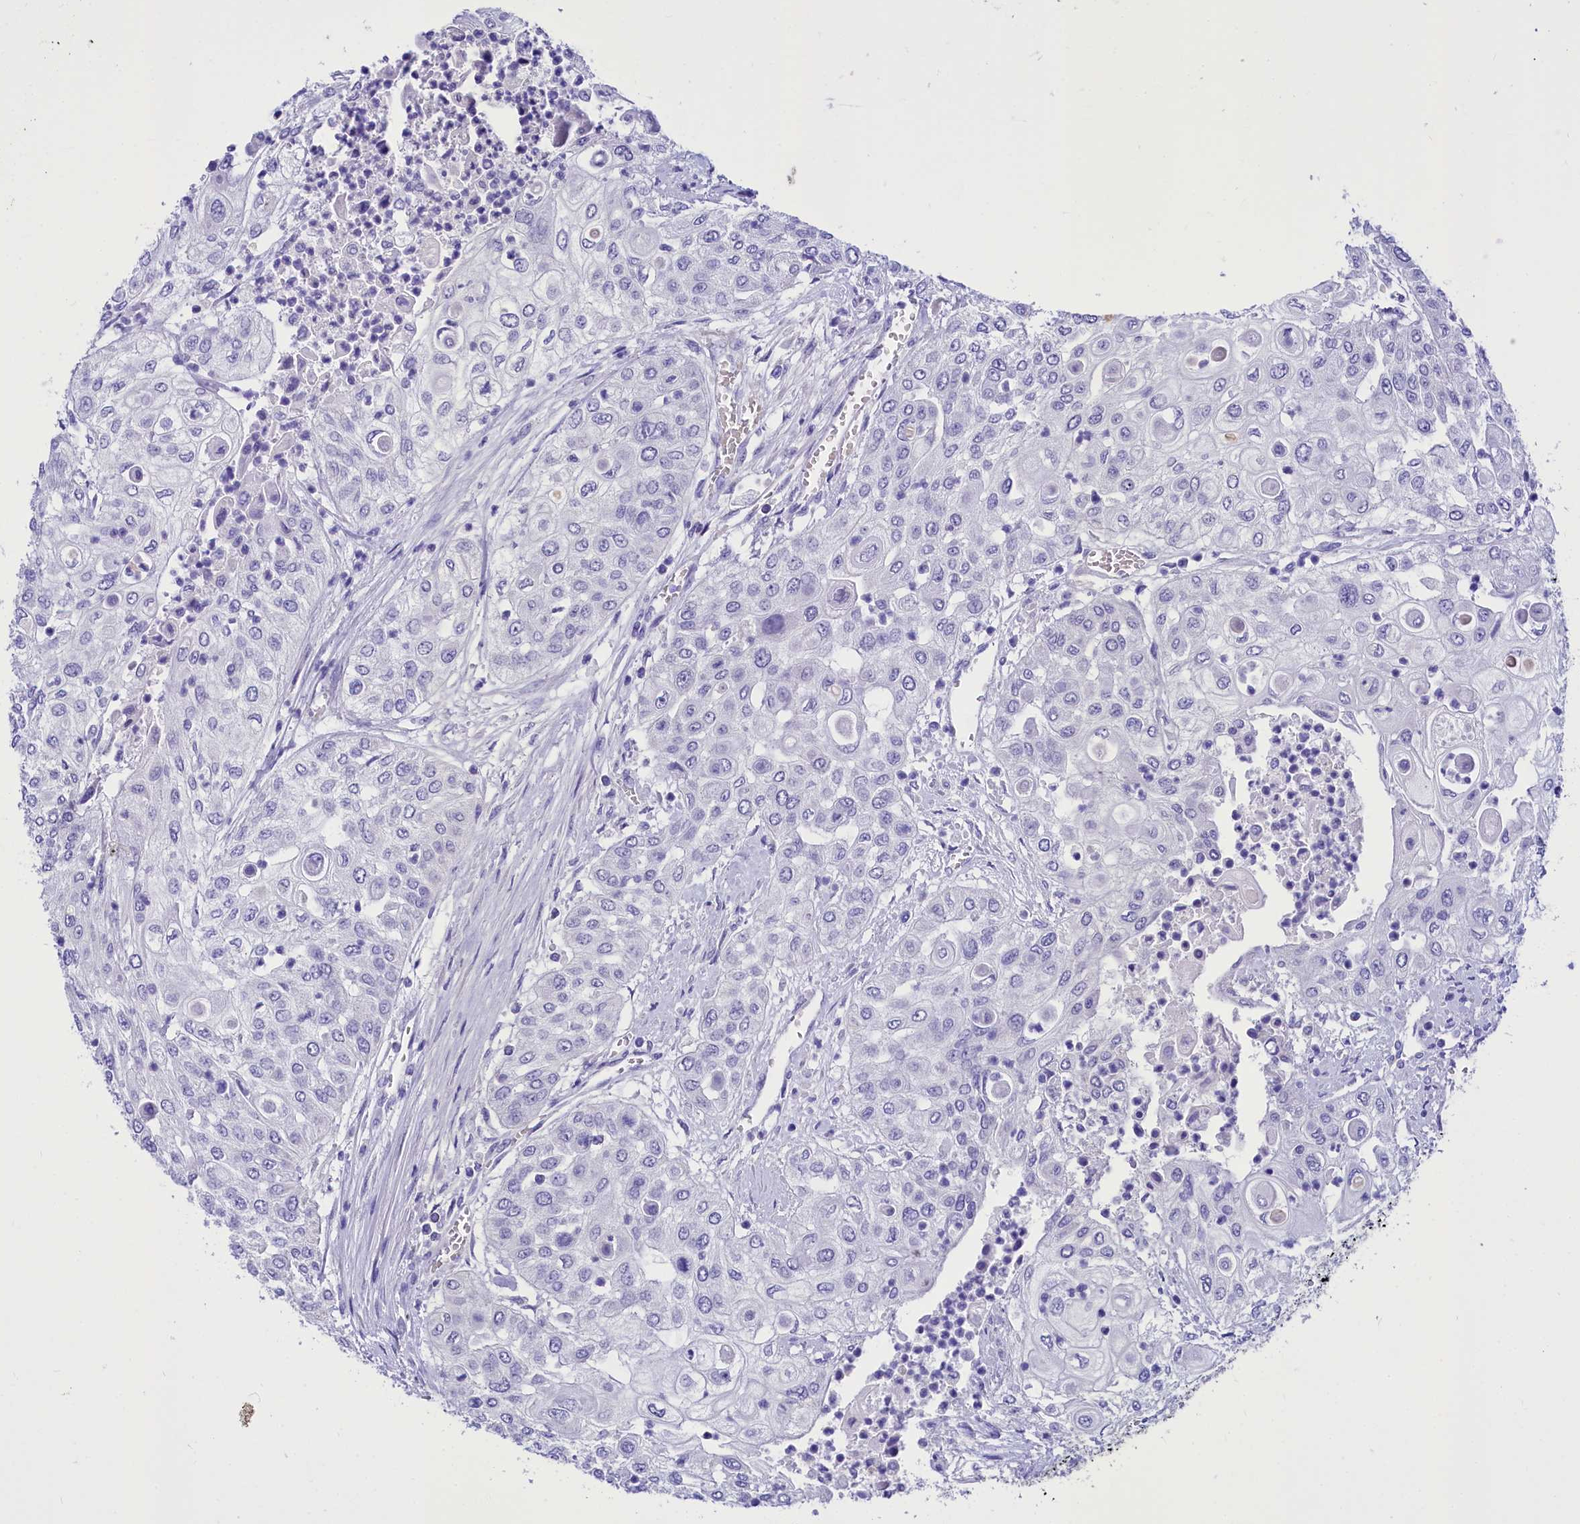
{"staining": {"intensity": "negative", "quantity": "none", "location": "none"}, "tissue": "urothelial cancer", "cell_type": "Tumor cells", "image_type": "cancer", "snomed": [{"axis": "morphology", "description": "Urothelial carcinoma, High grade"}, {"axis": "topography", "description": "Urinary bladder"}], "caption": "Immunohistochemistry of human urothelial carcinoma (high-grade) displays no staining in tumor cells. (Brightfield microscopy of DAB (3,3'-diaminobenzidine) immunohistochemistry (IHC) at high magnification).", "gene": "TTC36", "patient": {"sex": "female", "age": 79}}